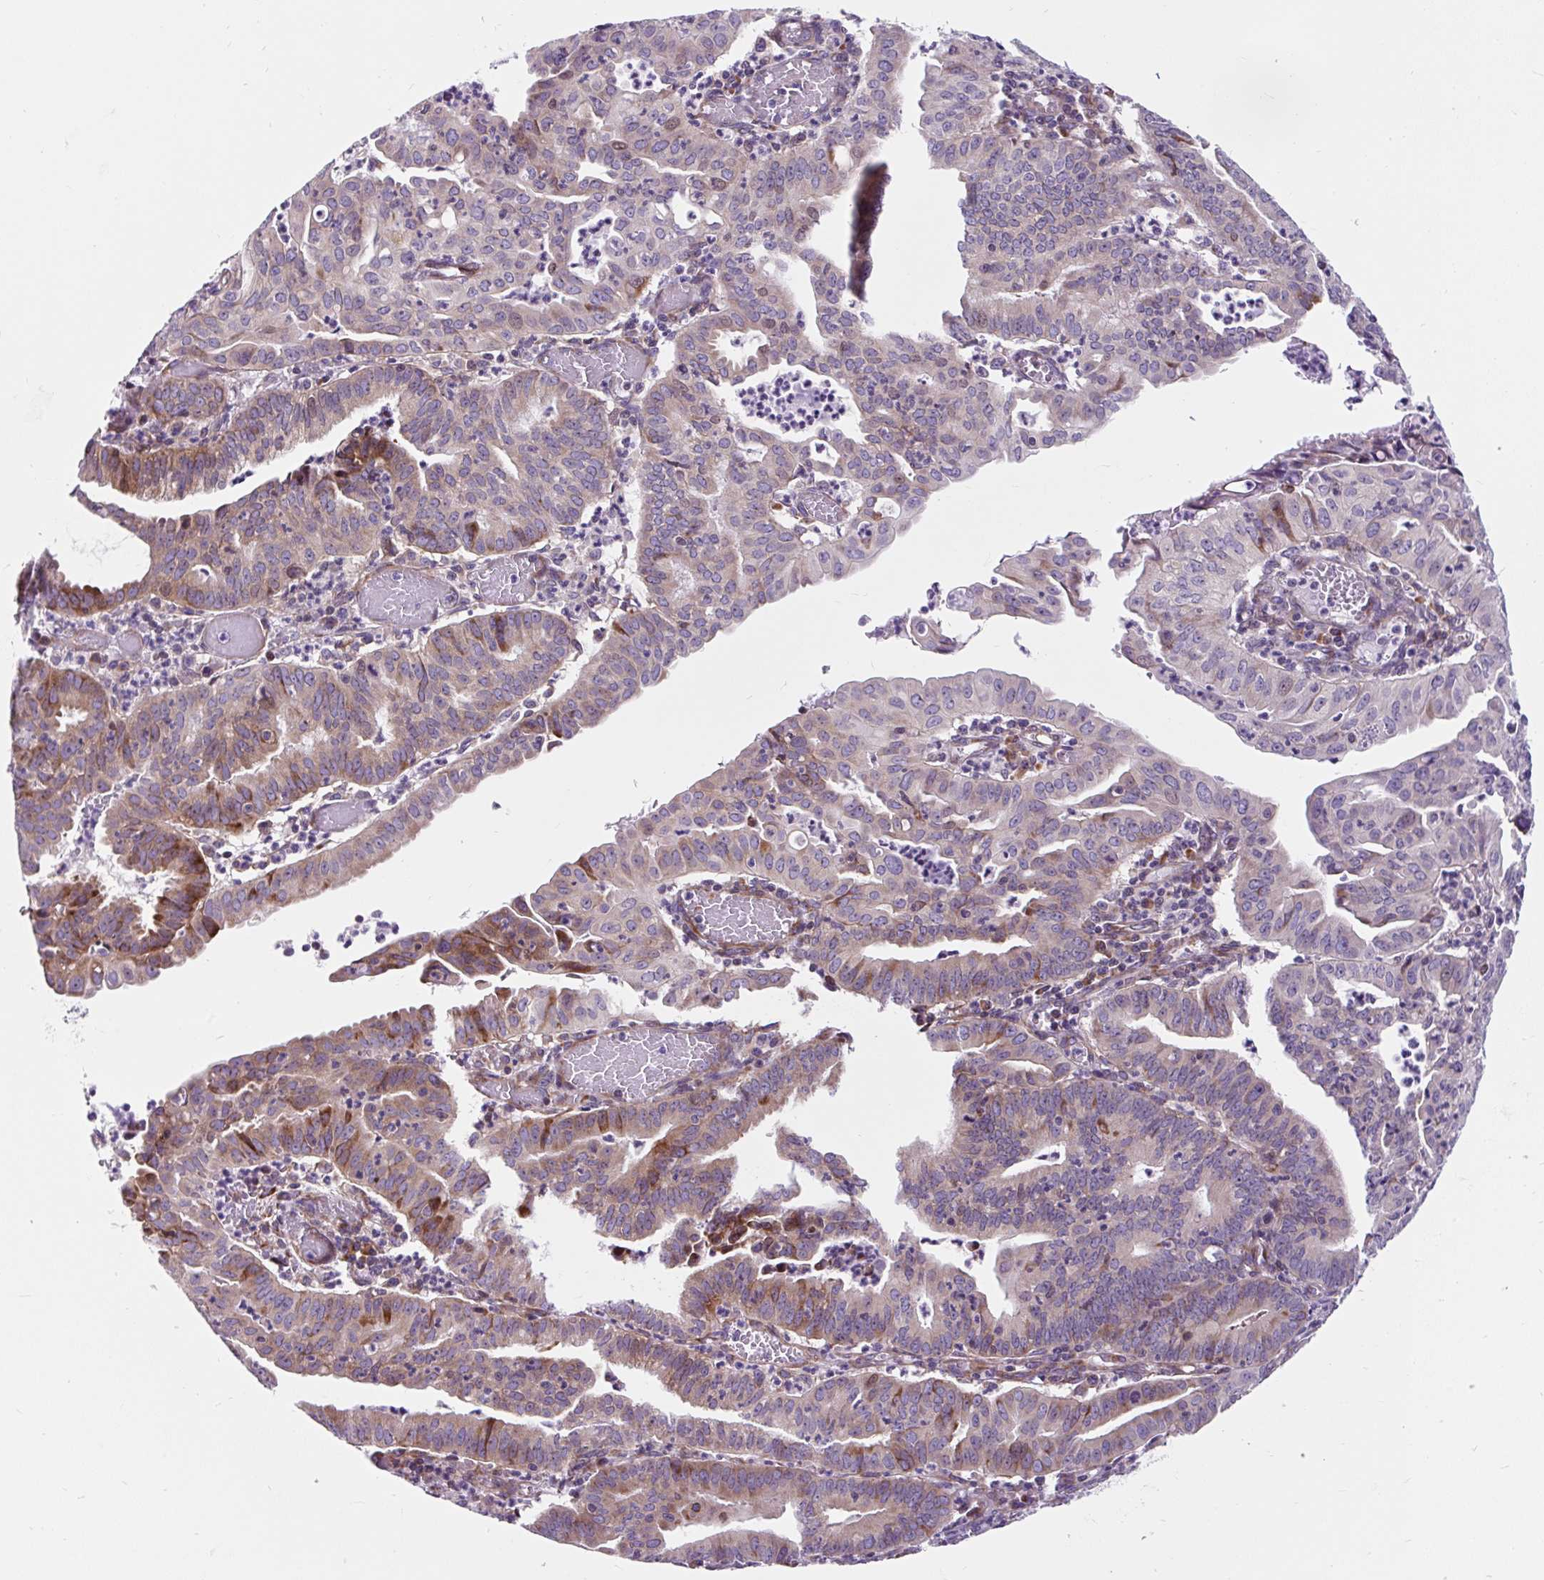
{"staining": {"intensity": "moderate", "quantity": "<25%", "location": "cytoplasmic/membranous"}, "tissue": "endometrial cancer", "cell_type": "Tumor cells", "image_type": "cancer", "snomed": [{"axis": "morphology", "description": "Adenocarcinoma, NOS"}, {"axis": "topography", "description": "Endometrium"}], "caption": "Moderate cytoplasmic/membranous positivity for a protein is present in about <25% of tumor cells of endometrial adenocarcinoma using IHC.", "gene": "CISD3", "patient": {"sex": "female", "age": 60}}